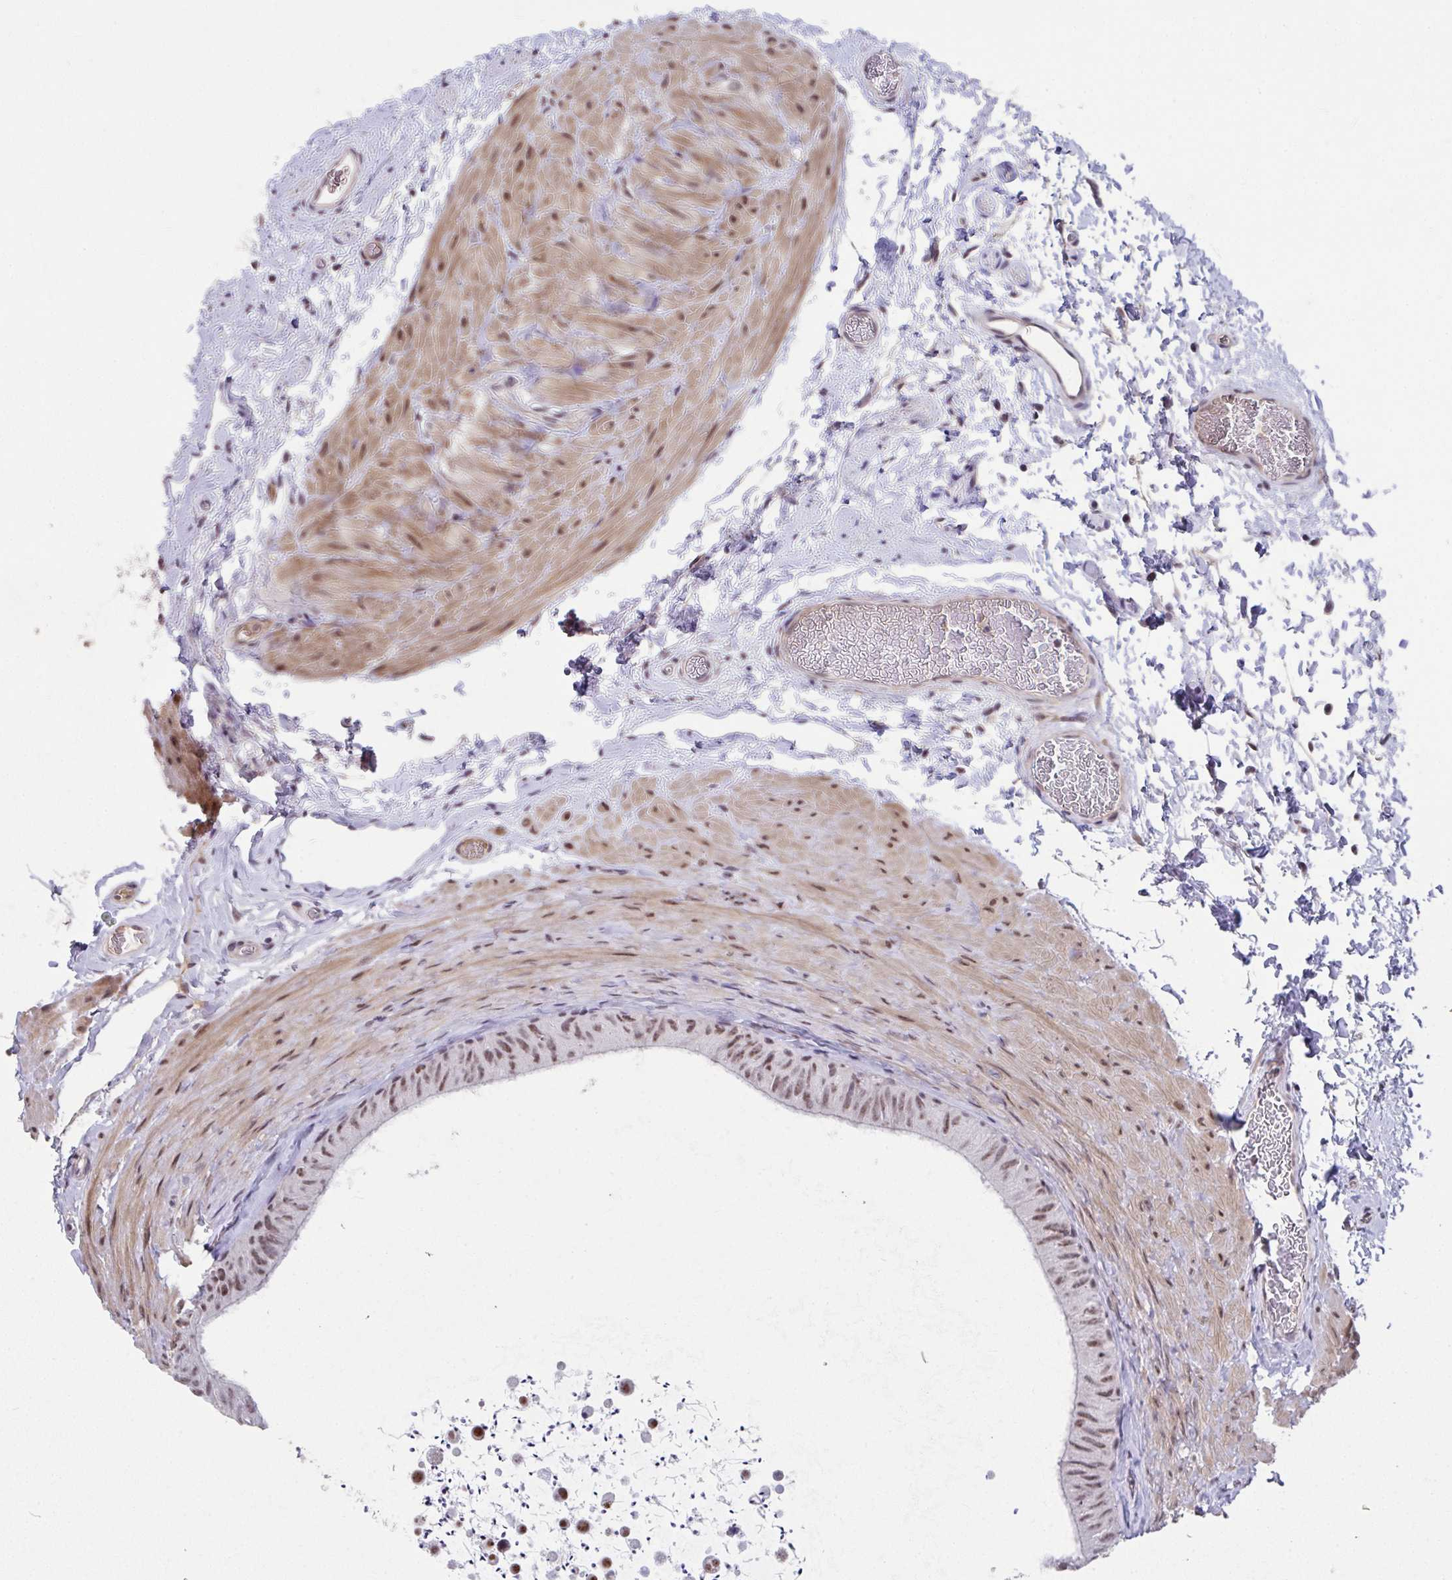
{"staining": {"intensity": "moderate", "quantity": ">75%", "location": "nuclear"}, "tissue": "epididymis", "cell_type": "Glandular cells", "image_type": "normal", "snomed": [{"axis": "morphology", "description": "Normal tissue, NOS"}, {"axis": "topography", "description": "Epididymis, spermatic cord, NOS"}, {"axis": "topography", "description": "Epididymis"}], "caption": "This is a micrograph of immunohistochemistry staining of benign epididymis, which shows moderate positivity in the nuclear of glandular cells.", "gene": "RBBP6", "patient": {"sex": "male", "age": 31}}